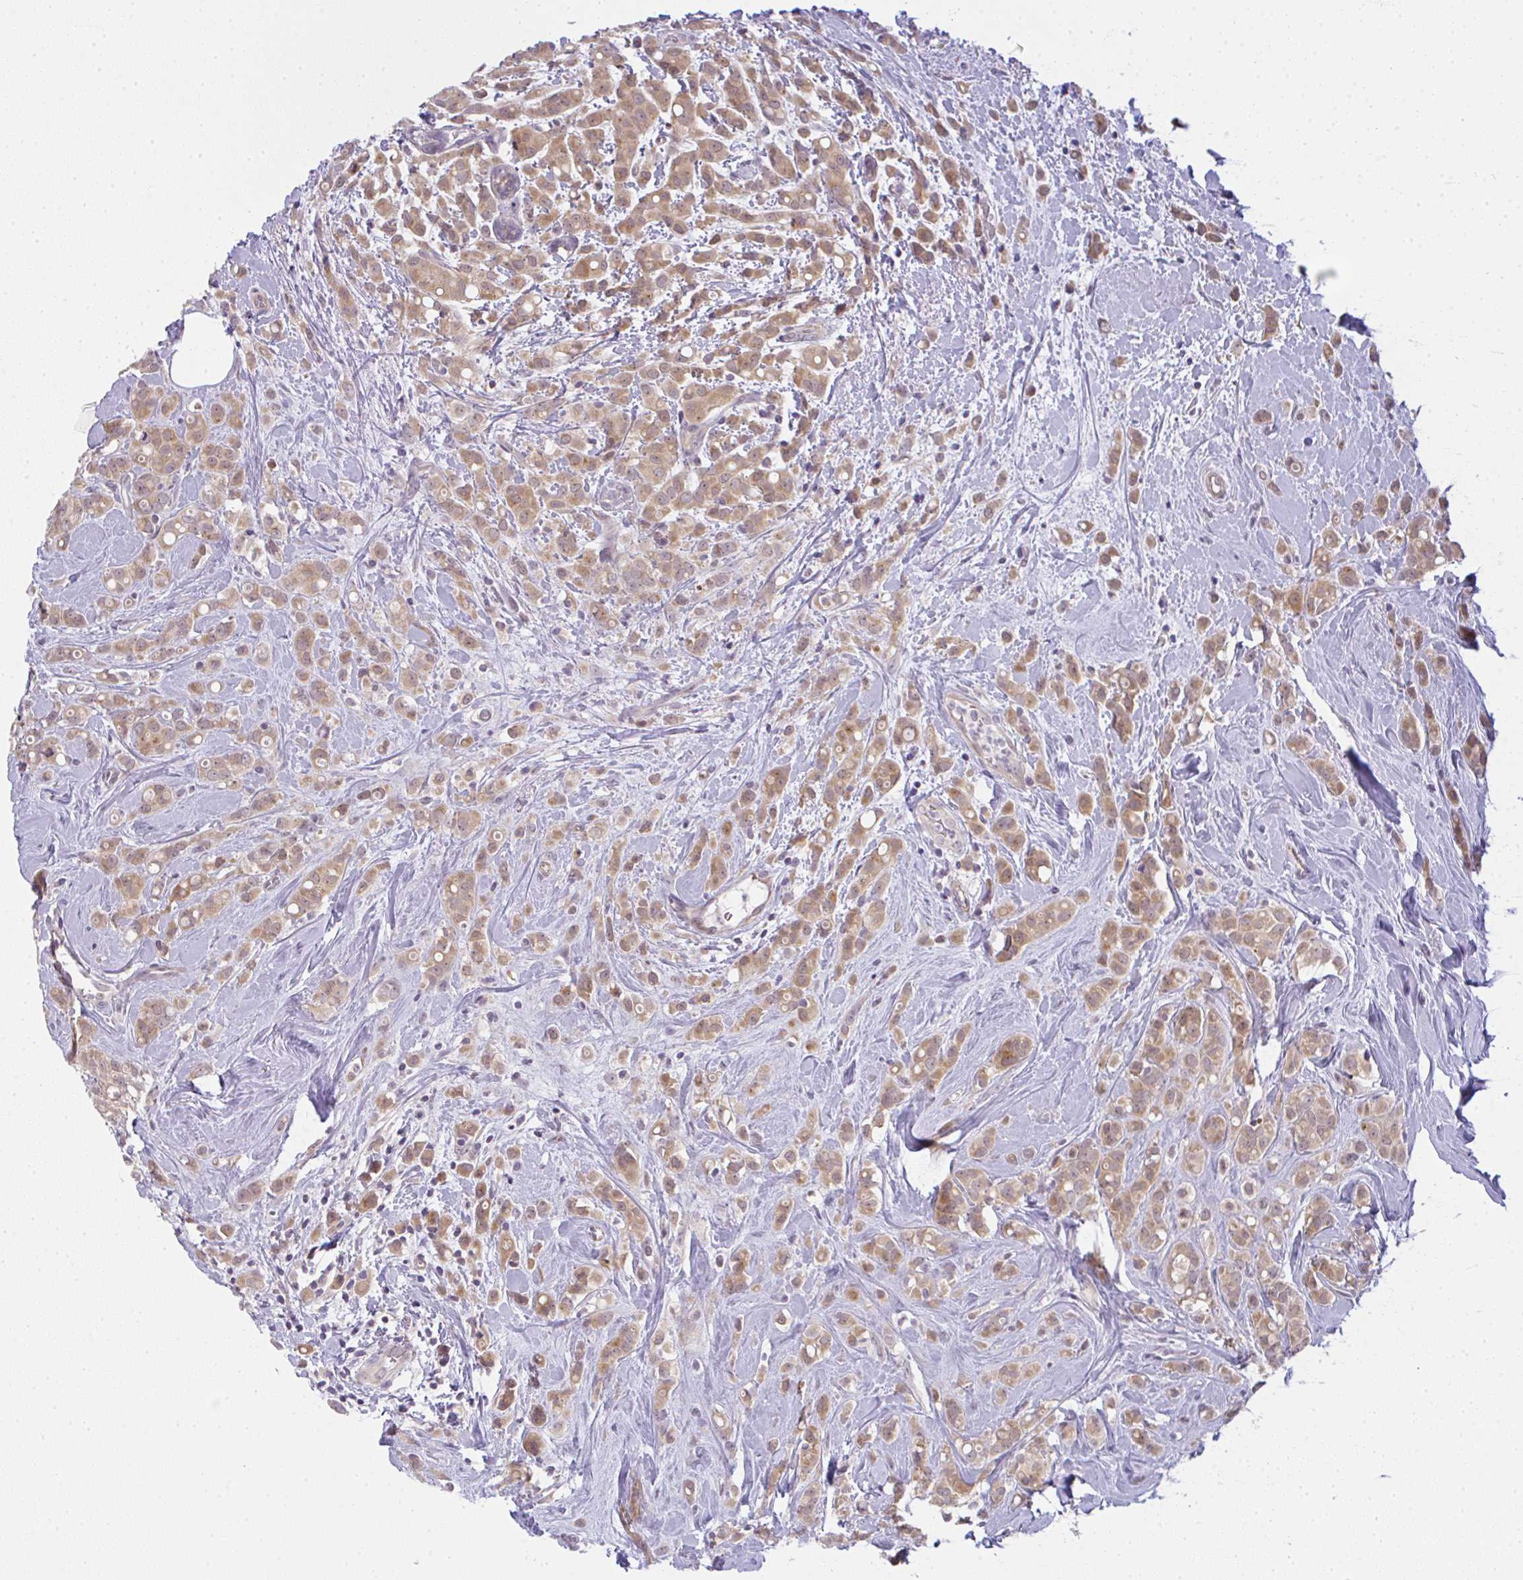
{"staining": {"intensity": "weak", "quantity": ">75%", "location": "cytoplasmic/membranous"}, "tissue": "breast cancer", "cell_type": "Tumor cells", "image_type": "cancer", "snomed": [{"axis": "morphology", "description": "Lobular carcinoma"}, {"axis": "topography", "description": "Breast"}], "caption": "Human lobular carcinoma (breast) stained with a brown dye displays weak cytoplasmic/membranous positive staining in about >75% of tumor cells.", "gene": "CSE1L", "patient": {"sex": "female", "age": 68}}